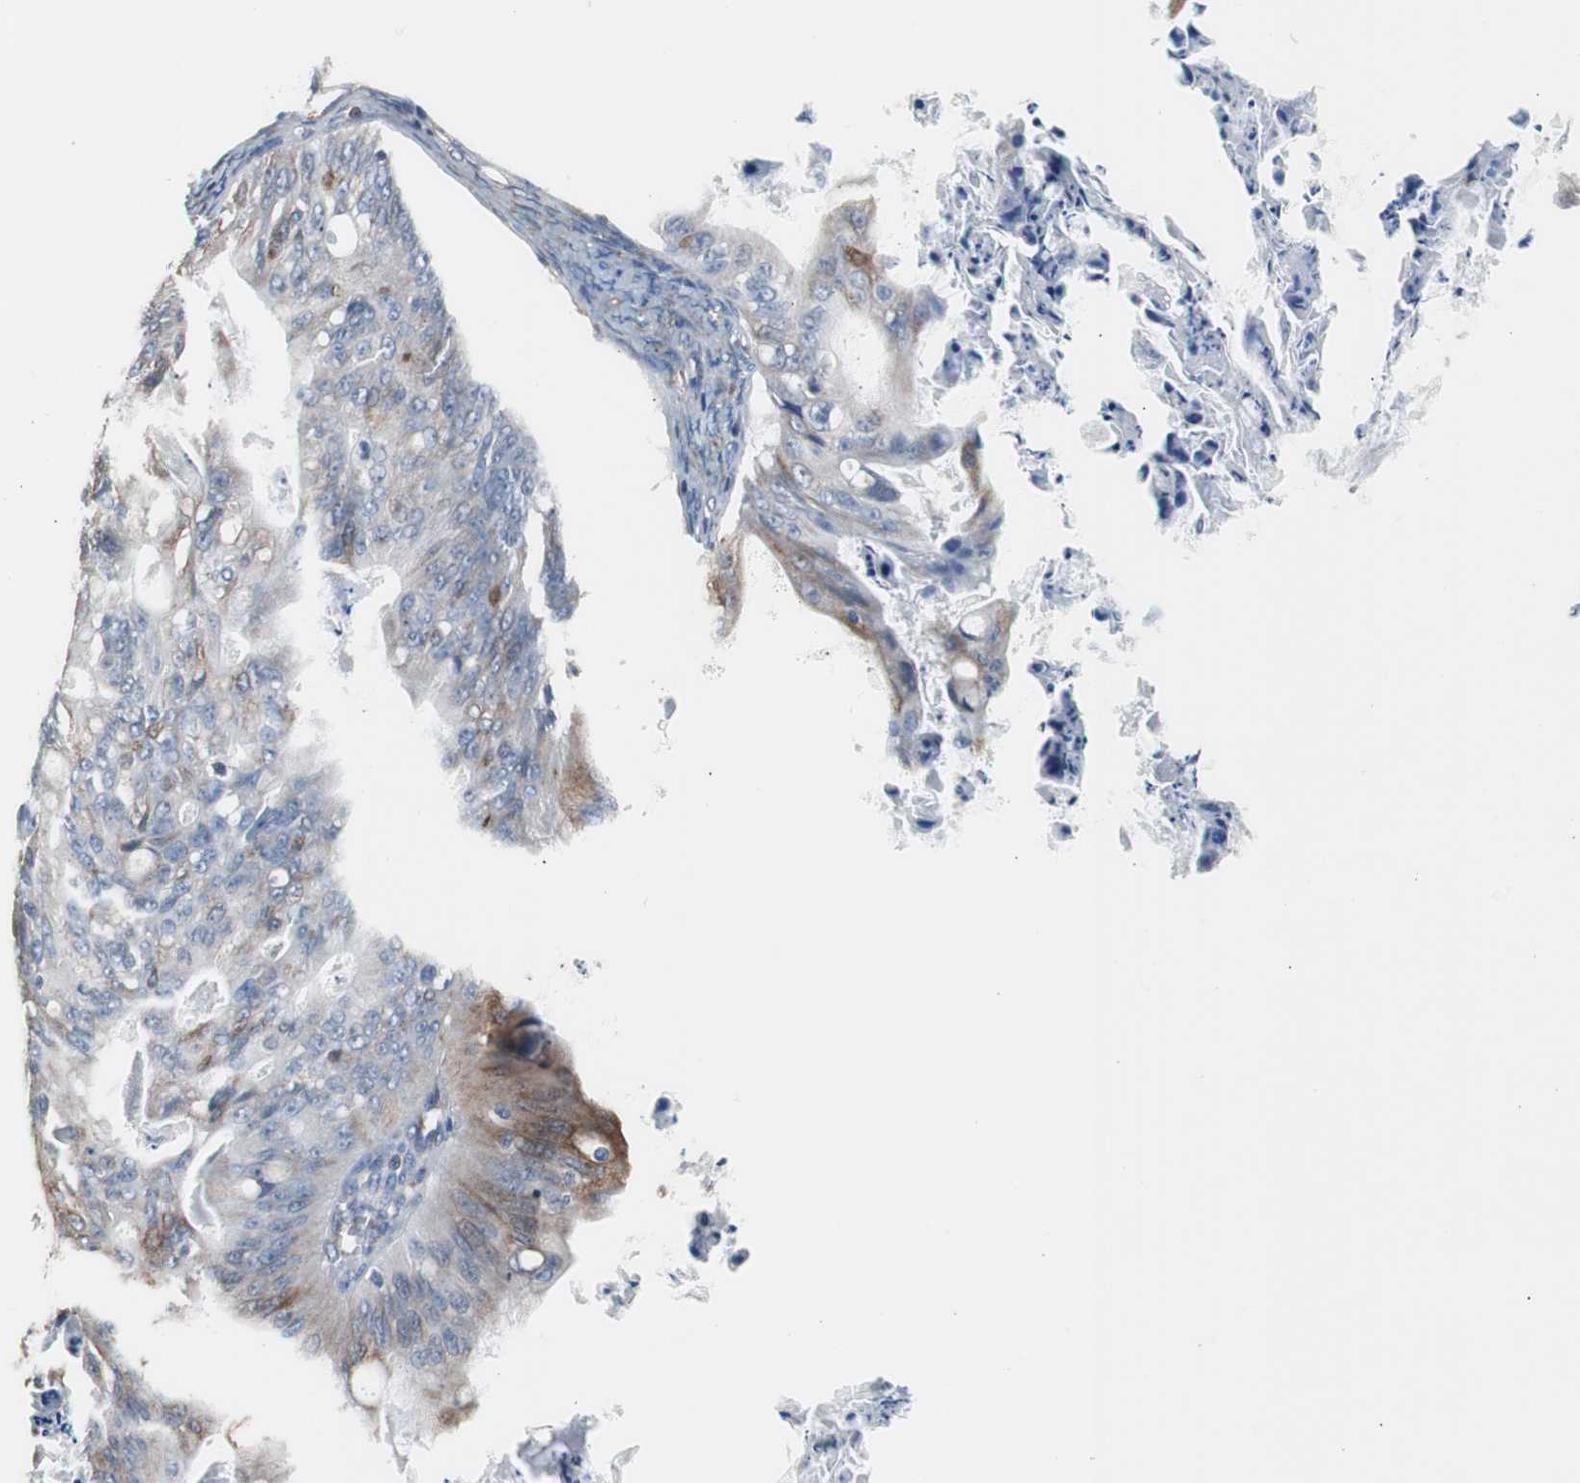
{"staining": {"intensity": "moderate", "quantity": "<25%", "location": "cytoplasmic/membranous"}, "tissue": "ovarian cancer", "cell_type": "Tumor cells", "image_type": "cancer", "snomed": [{"axis": "morphology", "description": "Cystadenocarcinoma, mucinous, NOS"}, {"axis": "topography", "description": "Ovary"}], "caption": "Mucinous cystadenocarcinoma (ovarian) stained for a protein reveals moderate cytoplasmic/membranous positivity in tumor cells. Ihc stains the protein in brown and the nuclei are stained blue.", "gene": "PBXIP1", "patient": {"sex": "female", "age": 36}}